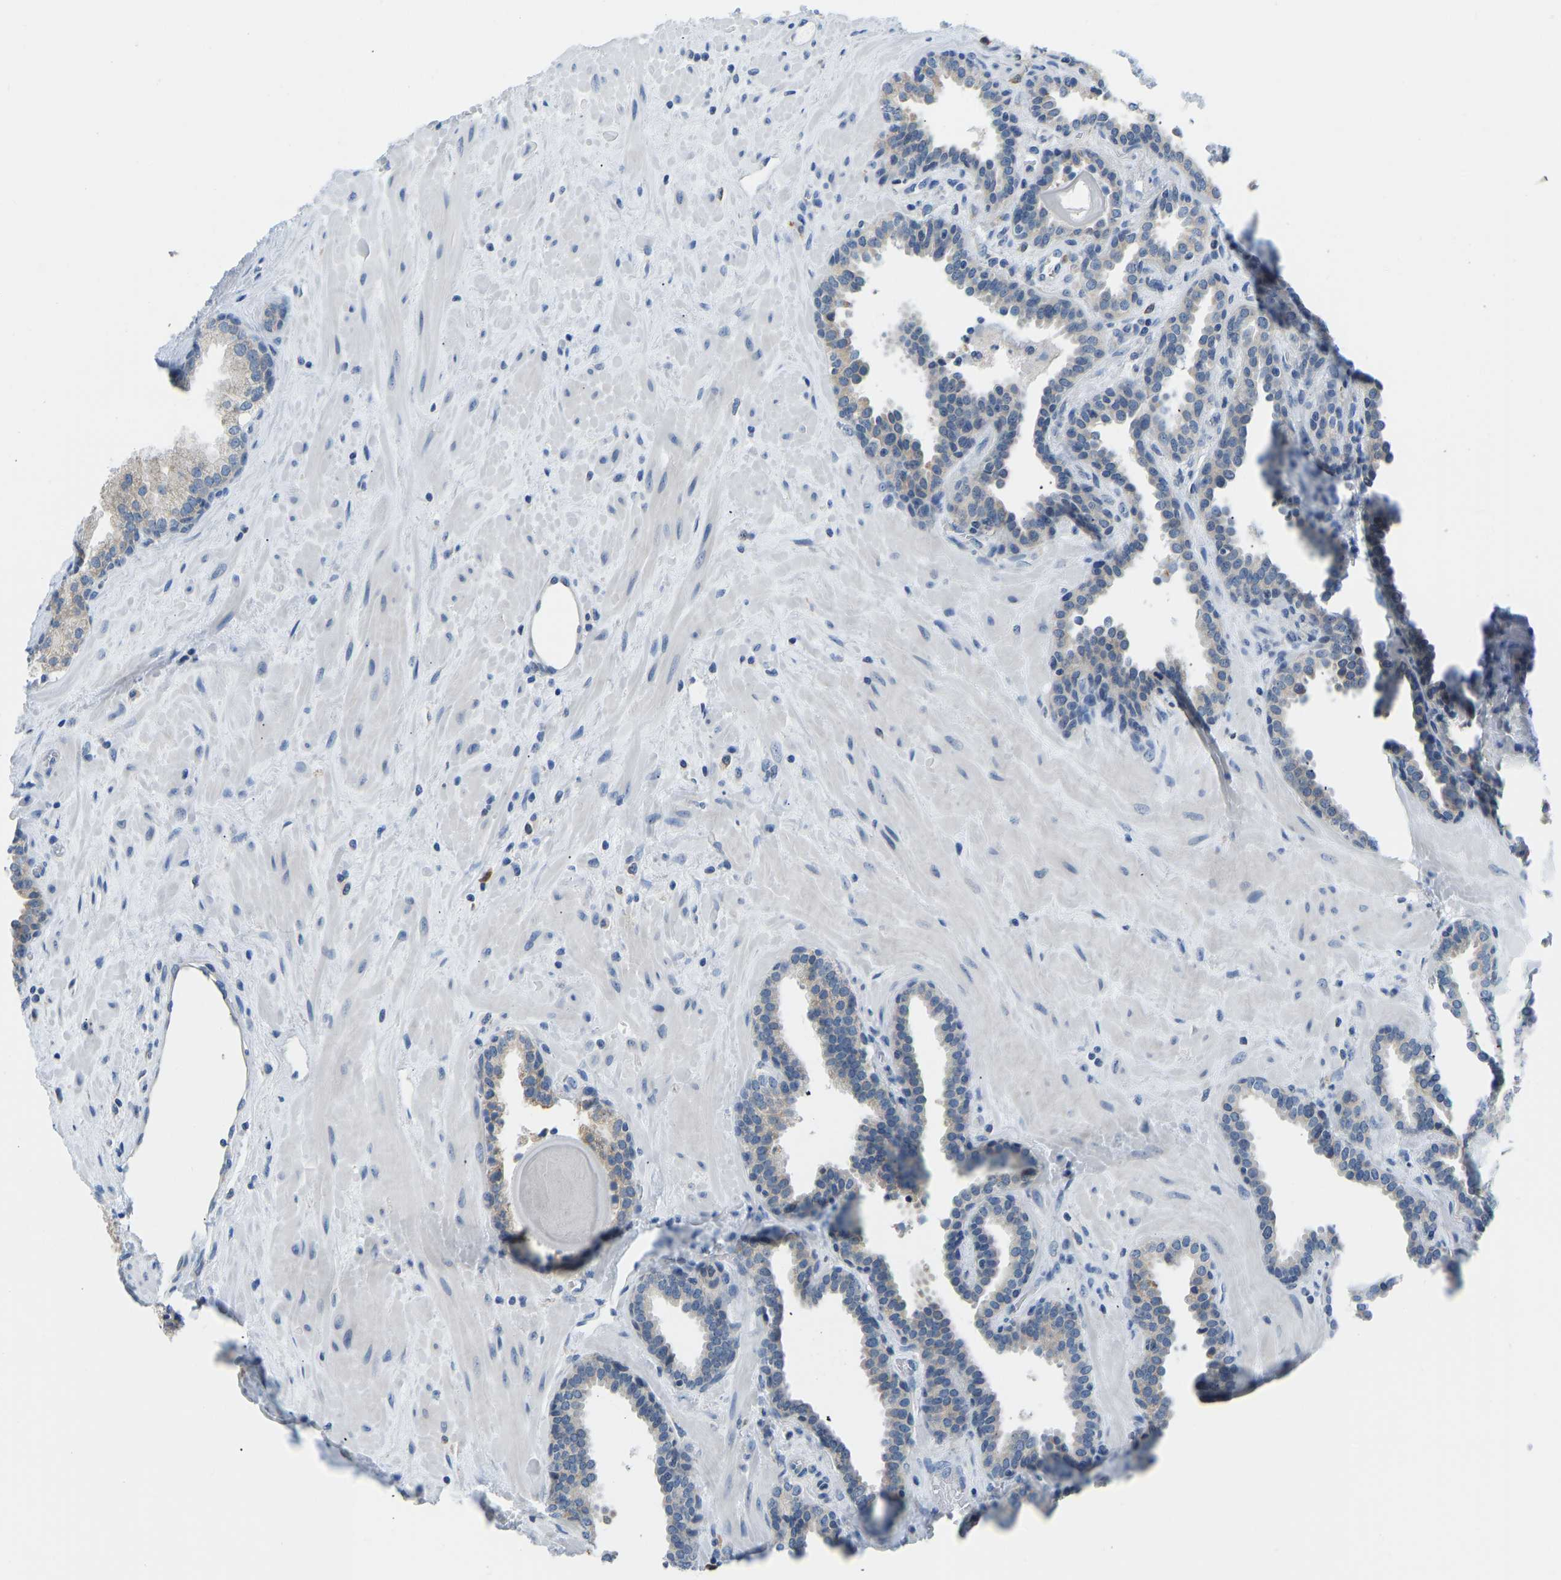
{"staining": {"intensity": "weak", "quantity": "<25%", "location": "cytoplasmic/membranous"}, "tissue": "prostate", "cell_type": "Glandular cells", "image_type": "normal", "snomed": [{"axis": "morphology", "description": "Normal tissue, NOS"}, {"axis": "topography", "description": "Prostate"}], "caption": "Protein analysis of unremarkable prostate demonstrates no significant expression in glandular cells.", "gene": "VRK1", "patient": {"sex": "male", "age": 51}}